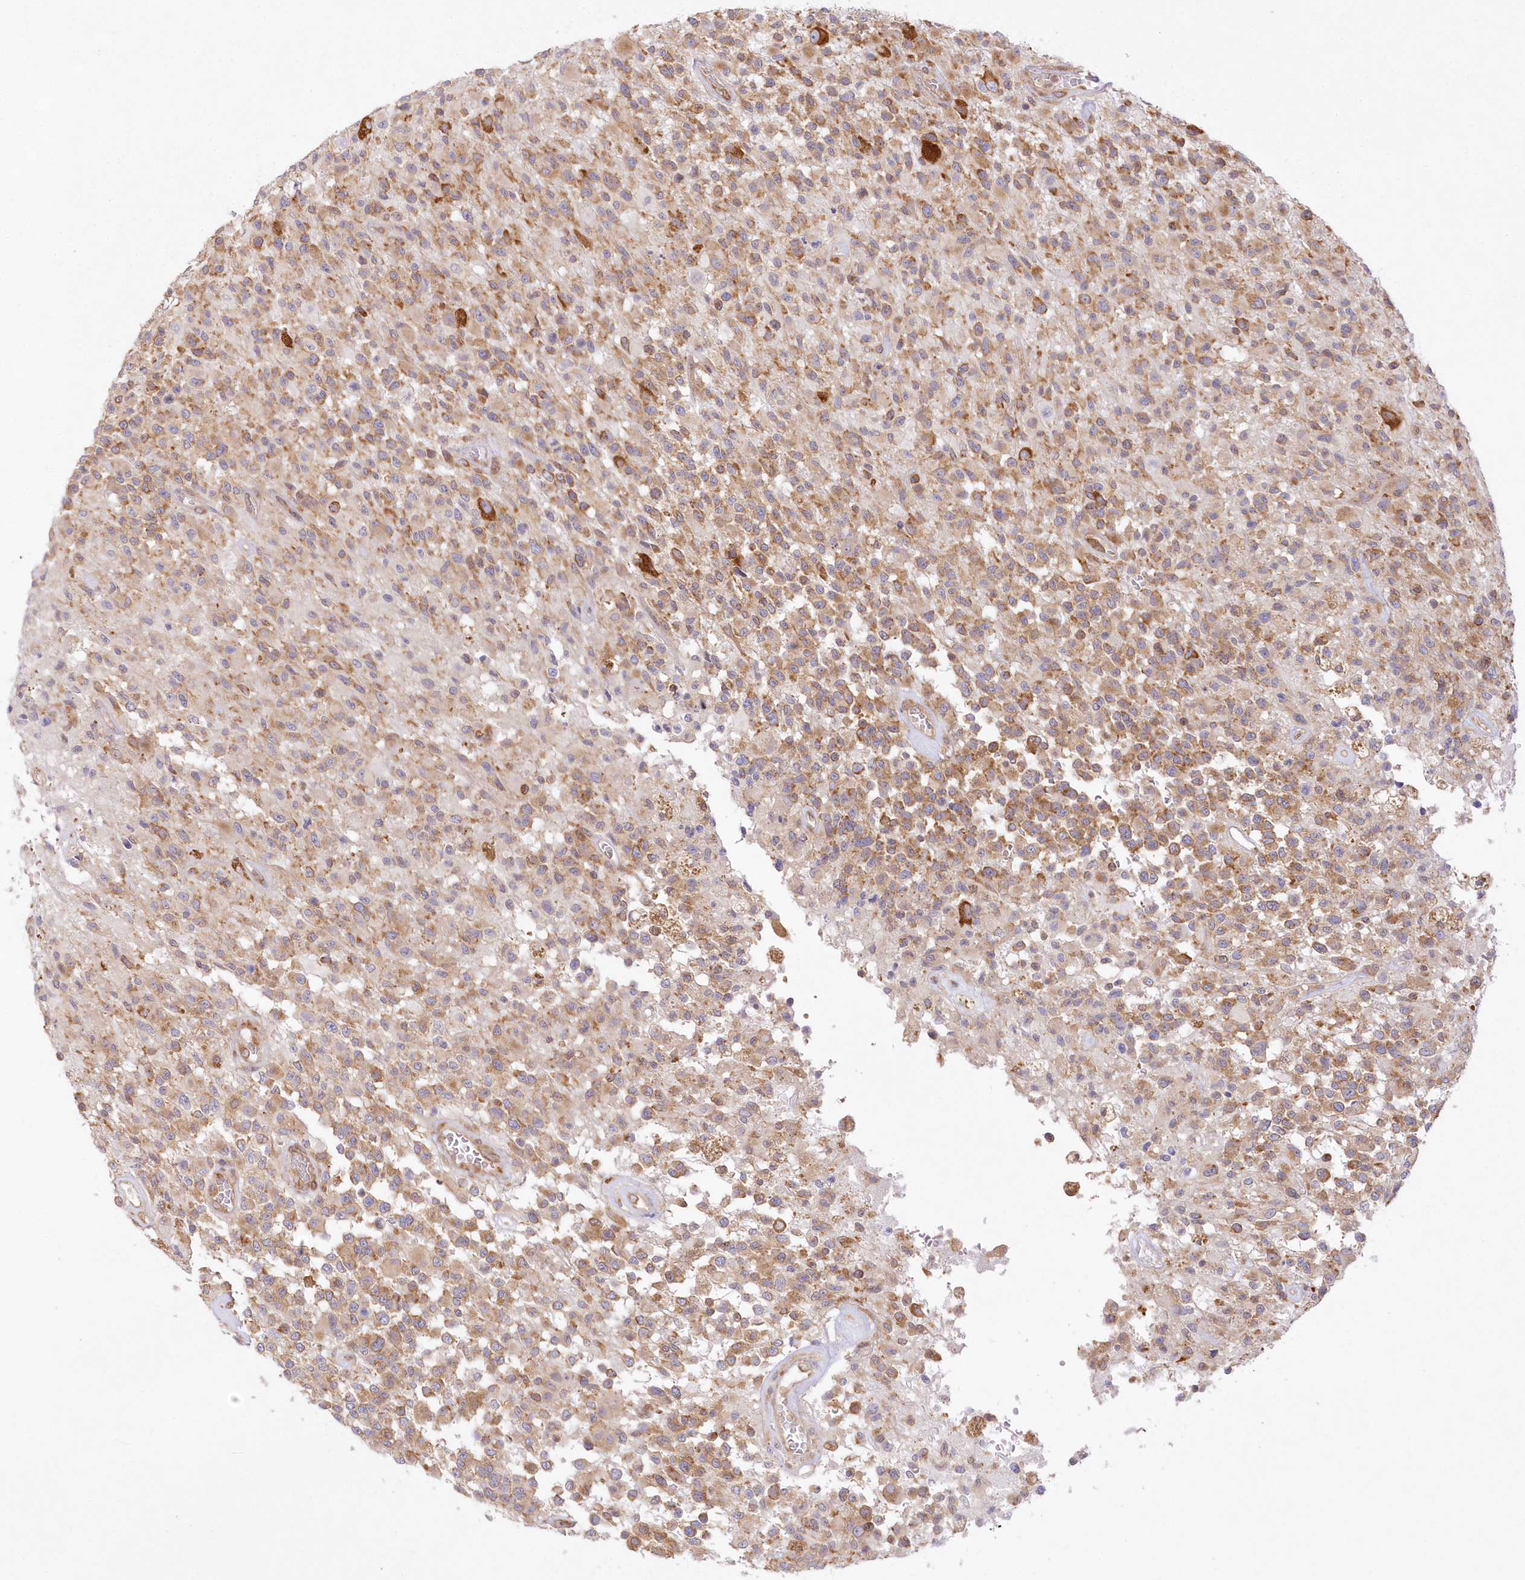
{"staining": {"intensity": "moderate", "quantity": ">75%", "location": "cytoplasmic/membranous"}, "tissue": "glioma", "cell_type": "Tumor cells", "image_type": "cancer", "snomed": [{"axis": "morphology", "description": "Glioma, malignant, High grade"}, {"axis": "morphology", "description": "Glioblastoma, NOS"}, {"axis": "topography", "description": "Brain"}], "caption": "The immunohistochemical stain shows moderate cytoplasmic/membranous staining in tumor cells of glioma tissue. (DAB = brown stain, brightfield microscopy at high magnification).", "gene": "RNPEP", "patient": {"sex": "male", "age": 60}}